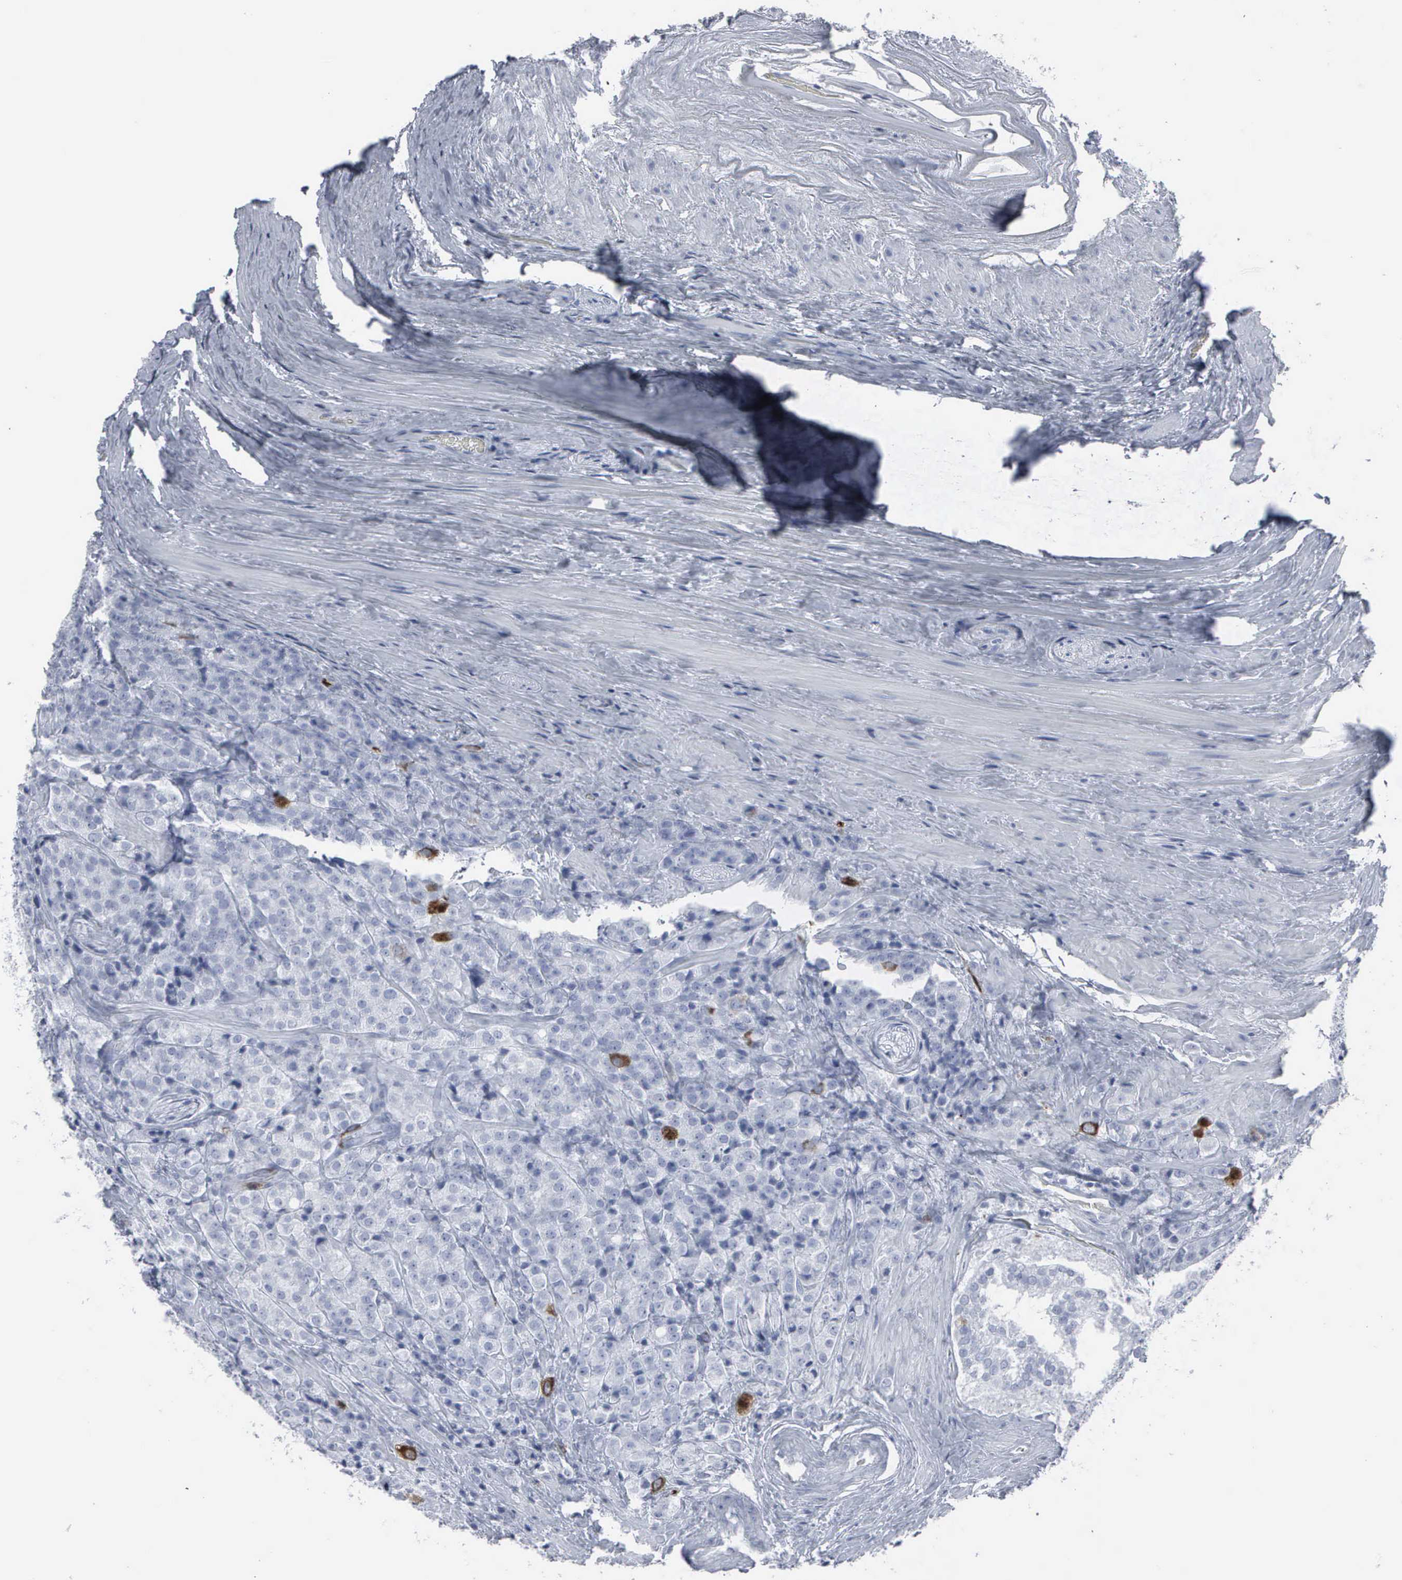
{"staining": {"intensity": "strong", "quantity": "<25%", "location": "cytoplasmic/membranous,nuclear"}, "tissue": "prostate cancer", "cell_type": "Tumor cells", "image_type": "cancer", "snomed": [{"axis": "morphology", "description": "Adenocarcinoma, Medium grade"}, {"axis": "topography", "description": "Prostate"}], "caption": "Immunohistochemistry (IHC) (DAB) staining of prostate cancer (adenocarcinoma (medium-grade)) exhibits strong cytoplasmic/membranous and nuclear protein positivity in about <25% of tumor cells. The staining is performed using DAB (3,3'-diaminobenzidine) brown chromogen to label protein expression. The nuclei are counter-stained blue using hematoxylin.", "gene": "CCNB1", "patient": {"sex": "male", "age": 70}}